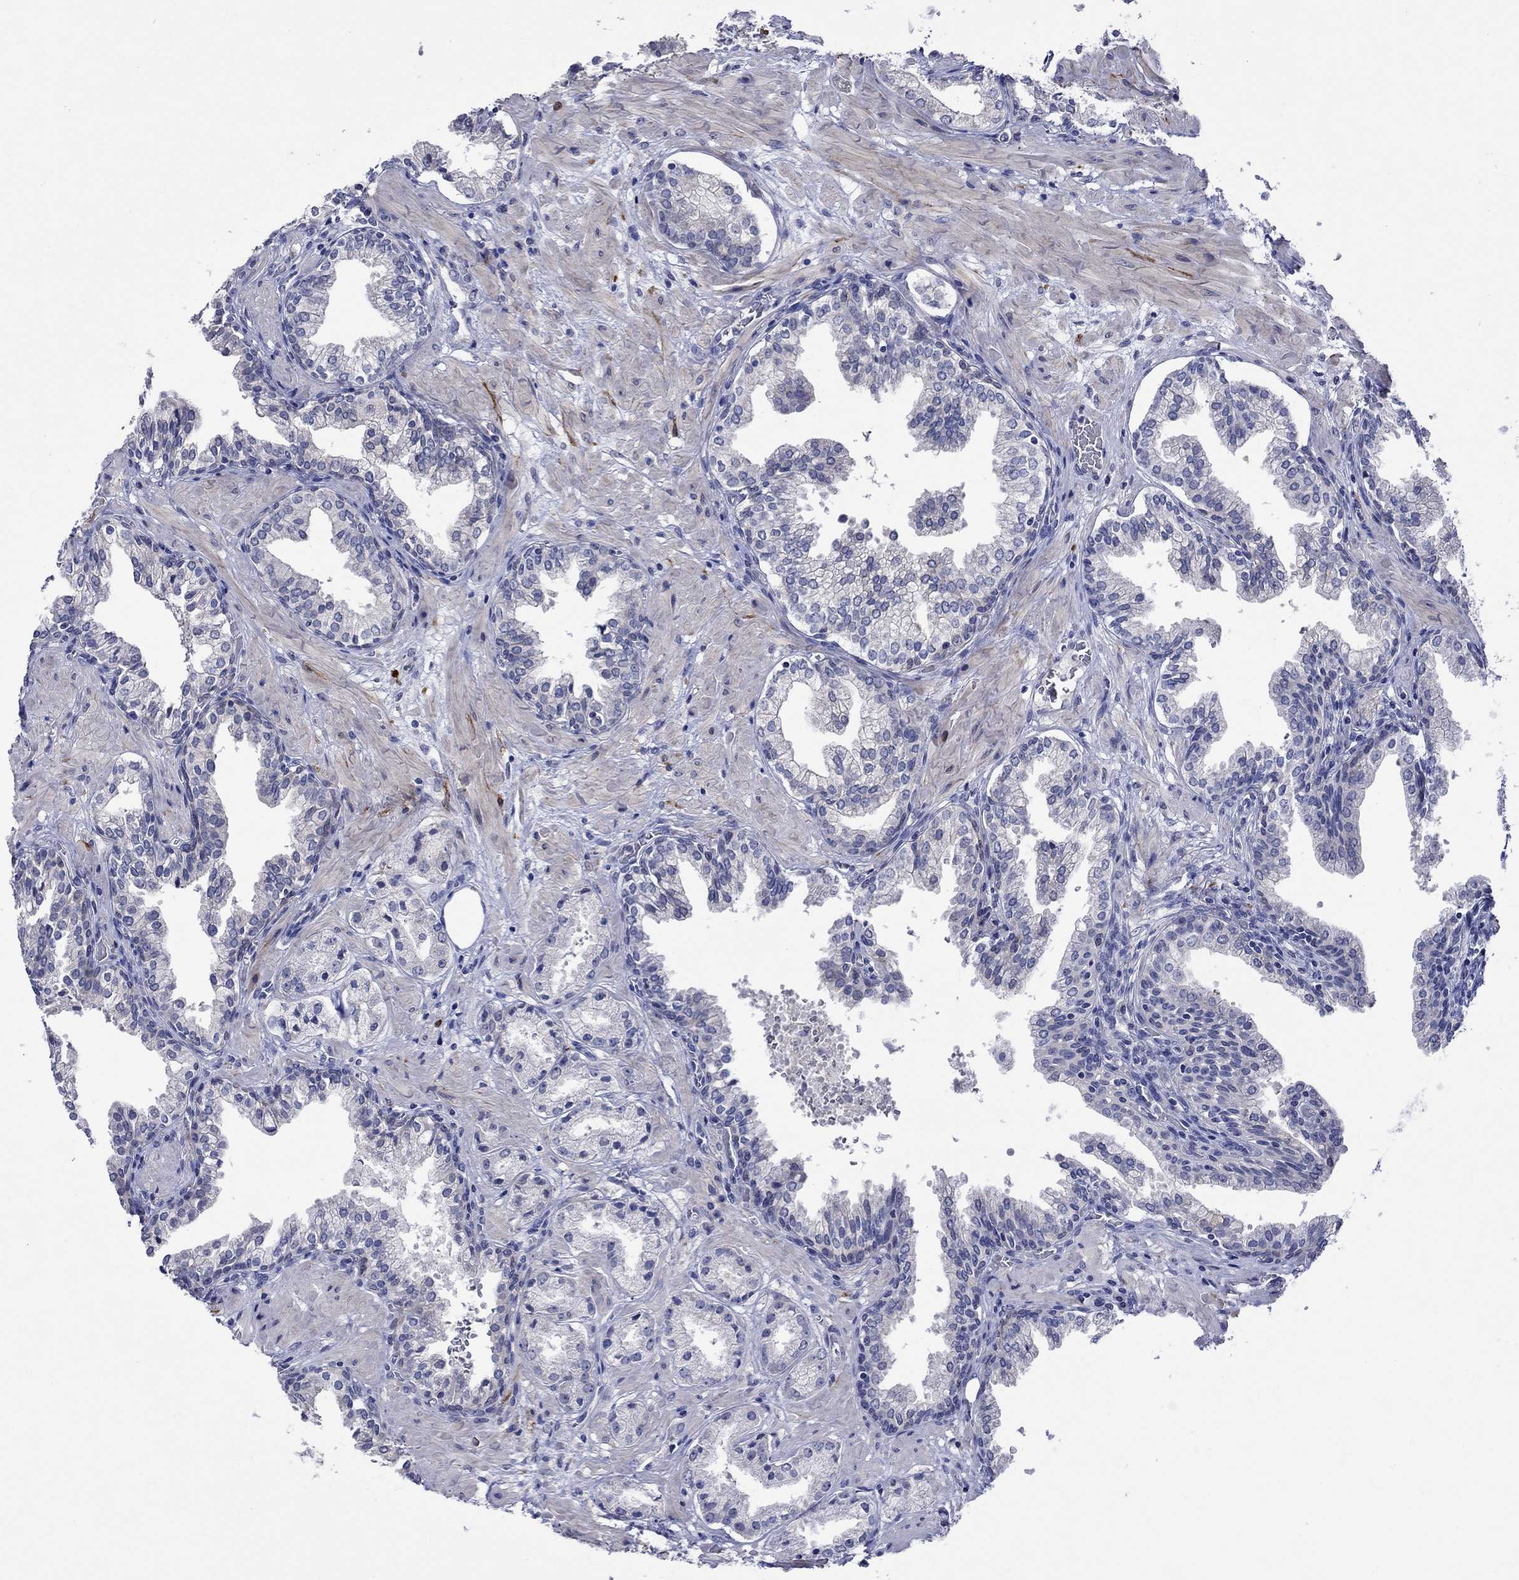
{"staining": {"intensity": "negative", "quantity": "none", "location": "none"}, "tissue": "prostate cancer", "cell_type": "Tumor cells", "image_type": "cancer", "snomed": [{"axis": "morphology", "description": "Adenocarcinoma, NOS"}, {"axis": "topography", "description": "Prostate and seminal vesicle, NOS"}, {"axis": "topography", "description": "Prostate"}], "caption": "Tumor cells show no significant protein expression in prostate cancer.", "gene": "CRYAB", "patient": {"sex": "male", "age": 44}}